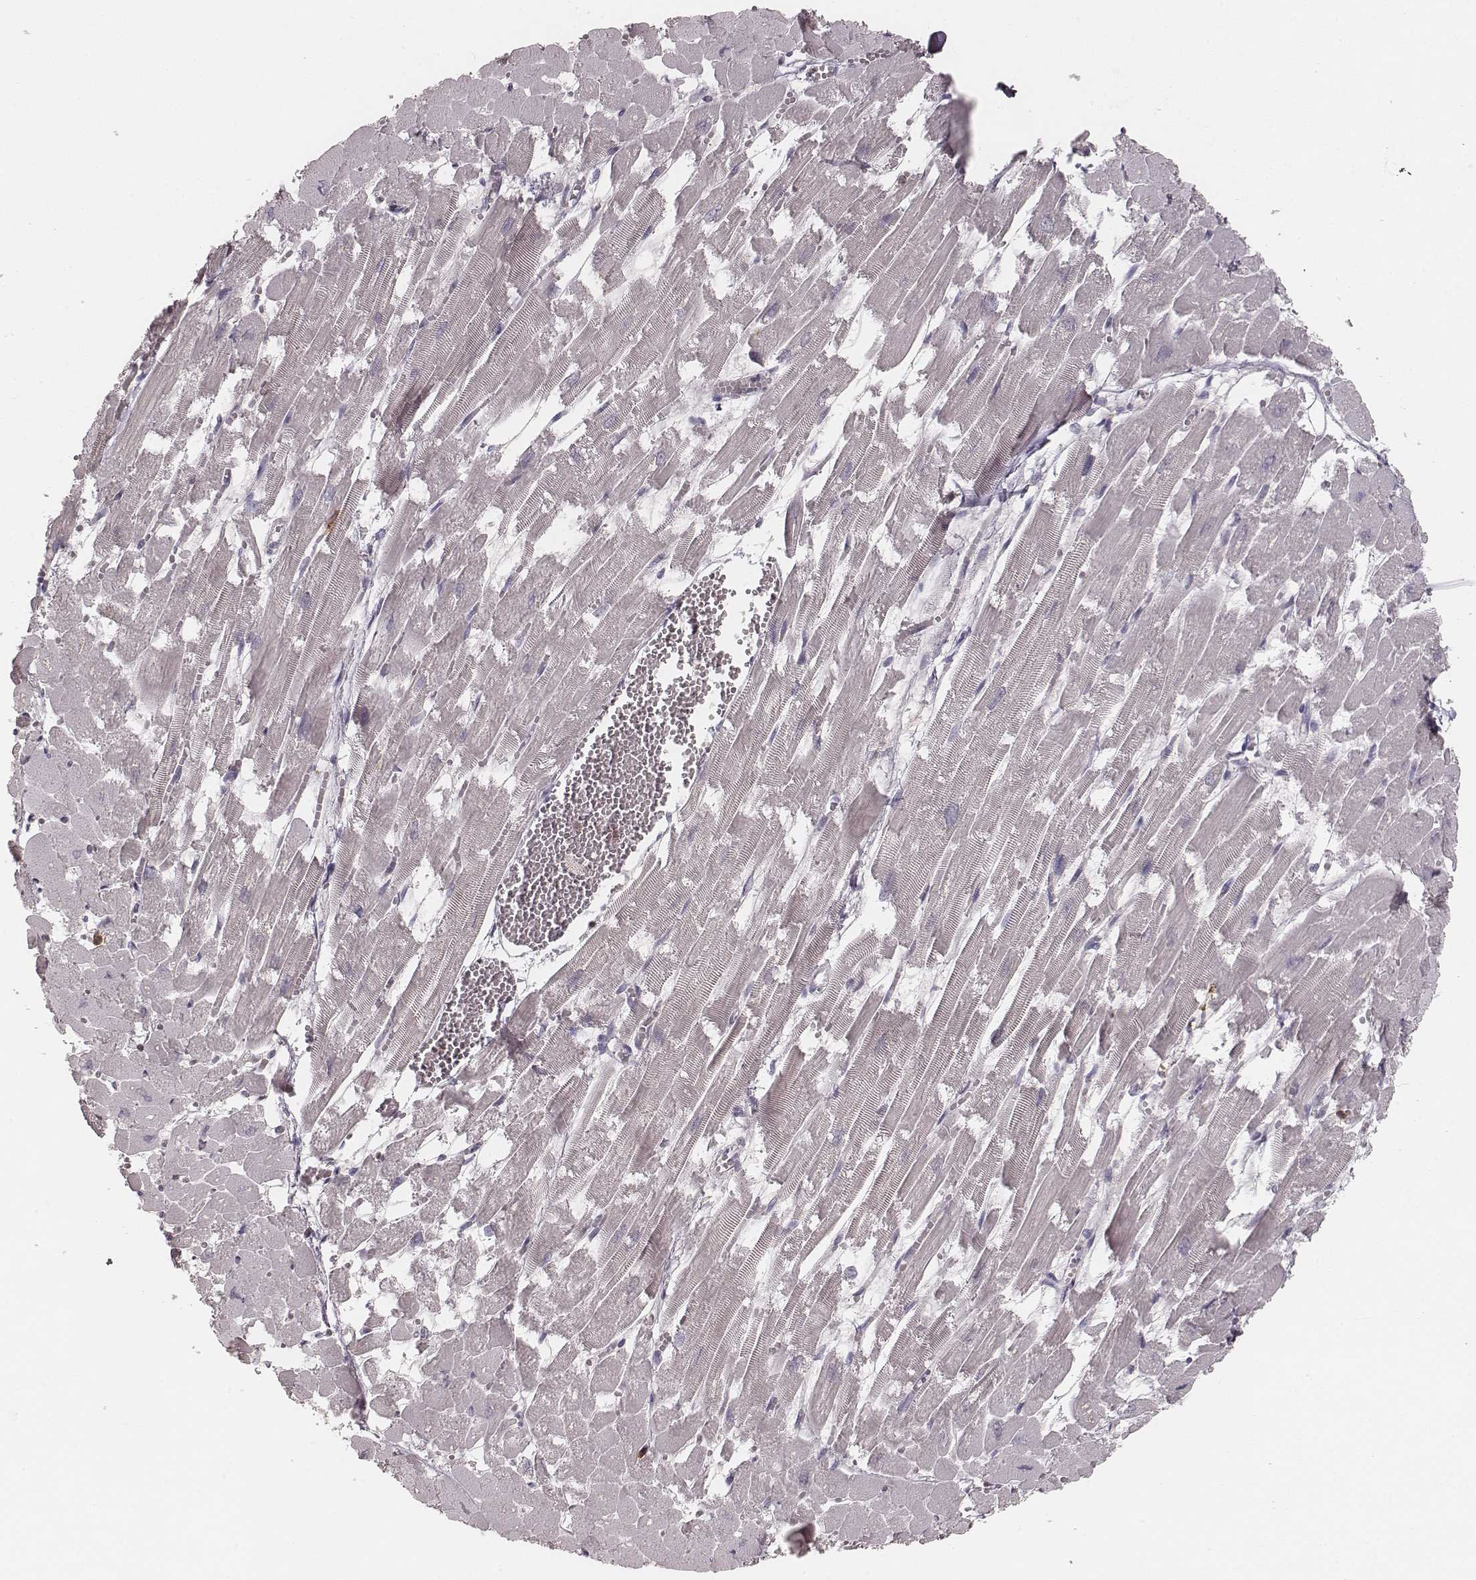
{"staining": {"intensity": "negative", "quantity": "none", "location": "none"}, "tissue": "heart muscle", "cell_type": "Cardiomyocytes", "image_type": "normal", "snomed": [{"axis": "morphology", "description": "Normal tissue, NOS"}, {"axis": "topography", "description": "Heart"}], "caption": "Immunohistochemistry (IHC) of benign heart muscle reveals no expression in cardiomyocytes.", "gene": "CD8A", "patient": {"sex": "female", "age": 52}}